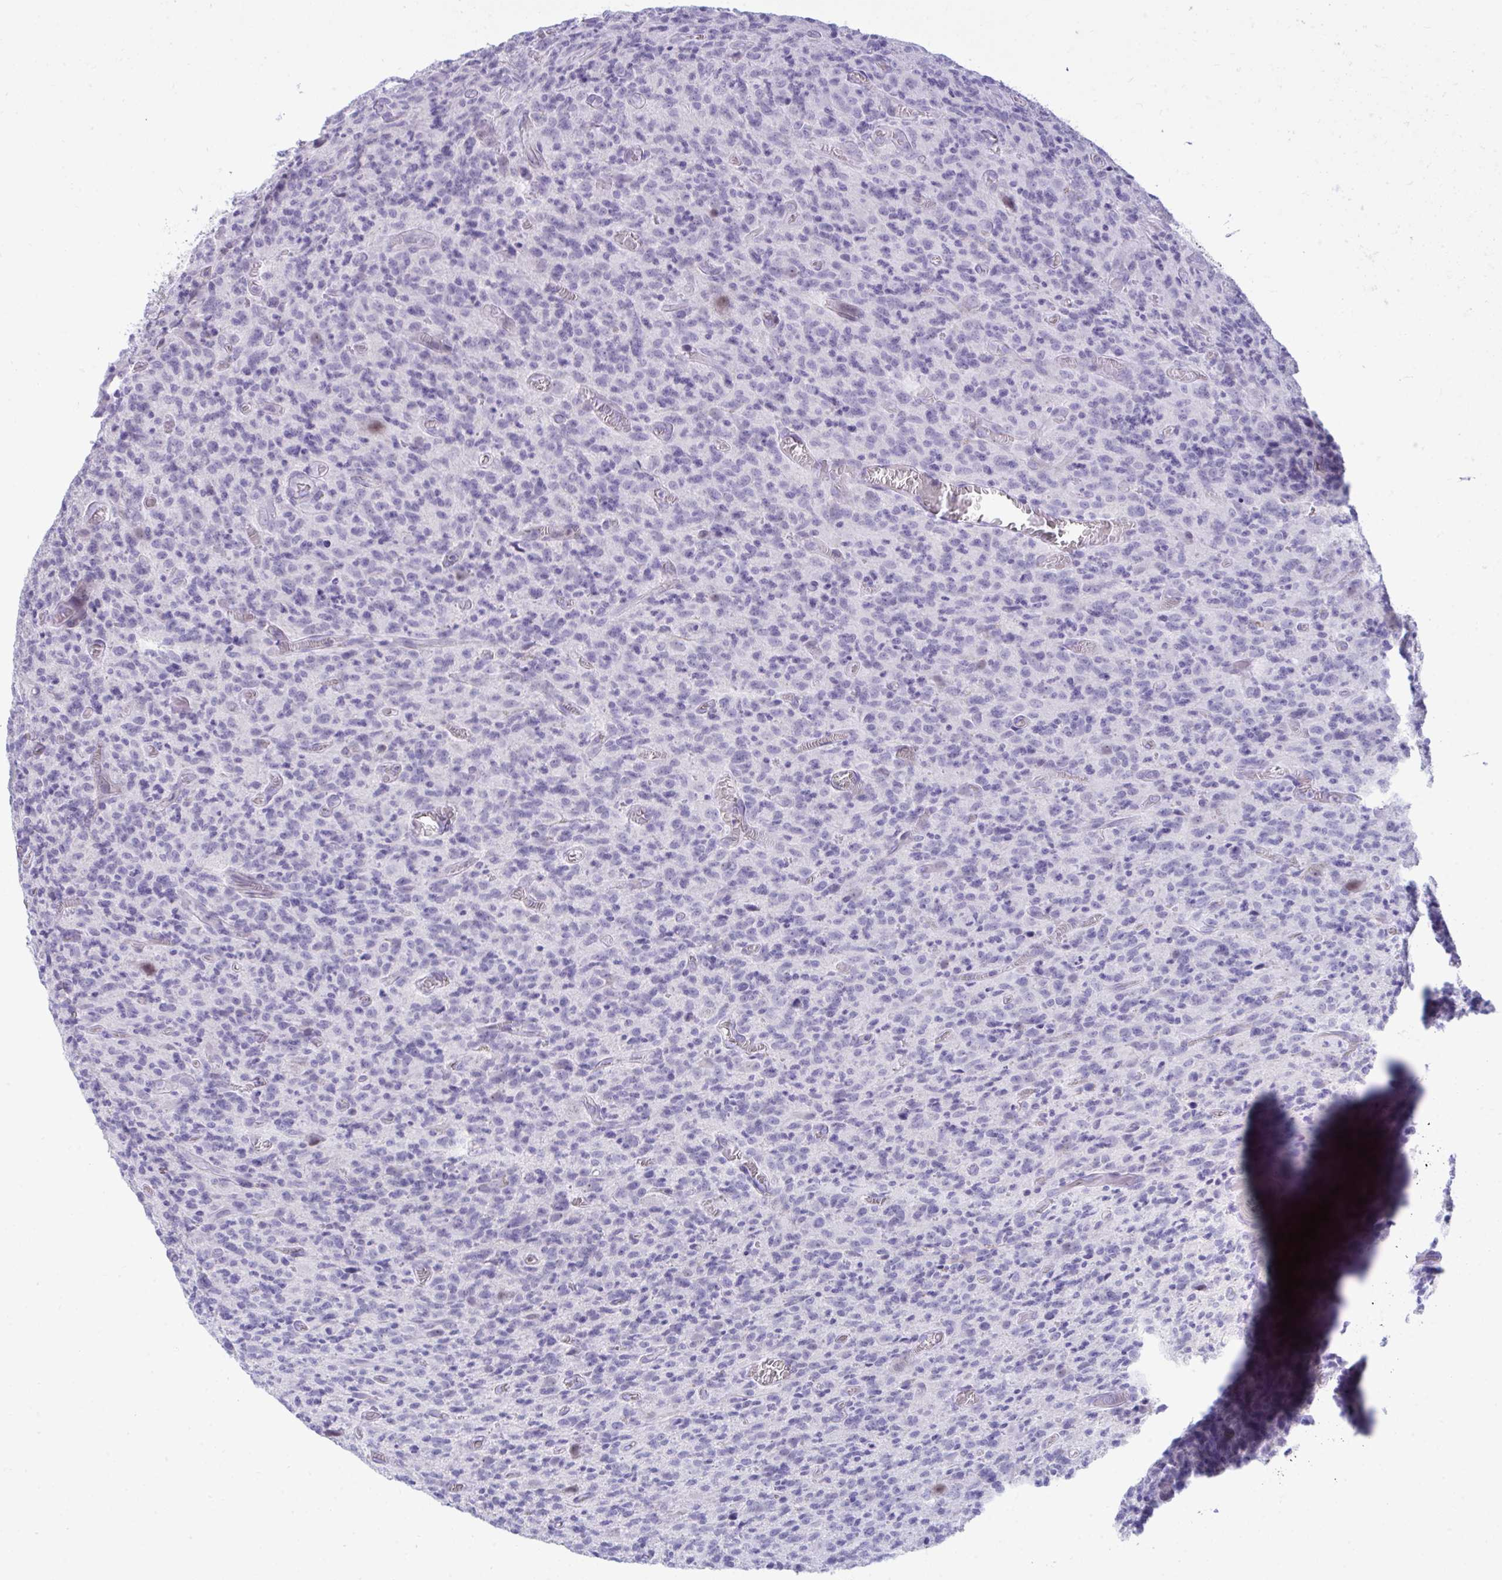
{"staining": {"intensity": "negative", "quantity": "none", "location": "none"}, "tissue": "glioma", "cell_type": "Tumor cells", "image_type": "cancer", "snomed": [{"axis": "morphology", "description": "Glioma, malignant, High grade"}, {"axis": "topography", "description": "Brain"}], "caption": "The photomicrograph displays no significant expression in tumor cells of malignant glioma (high-grade).", "gene": "PIGZ", "patient": {"sex": "male", "age": 76}}